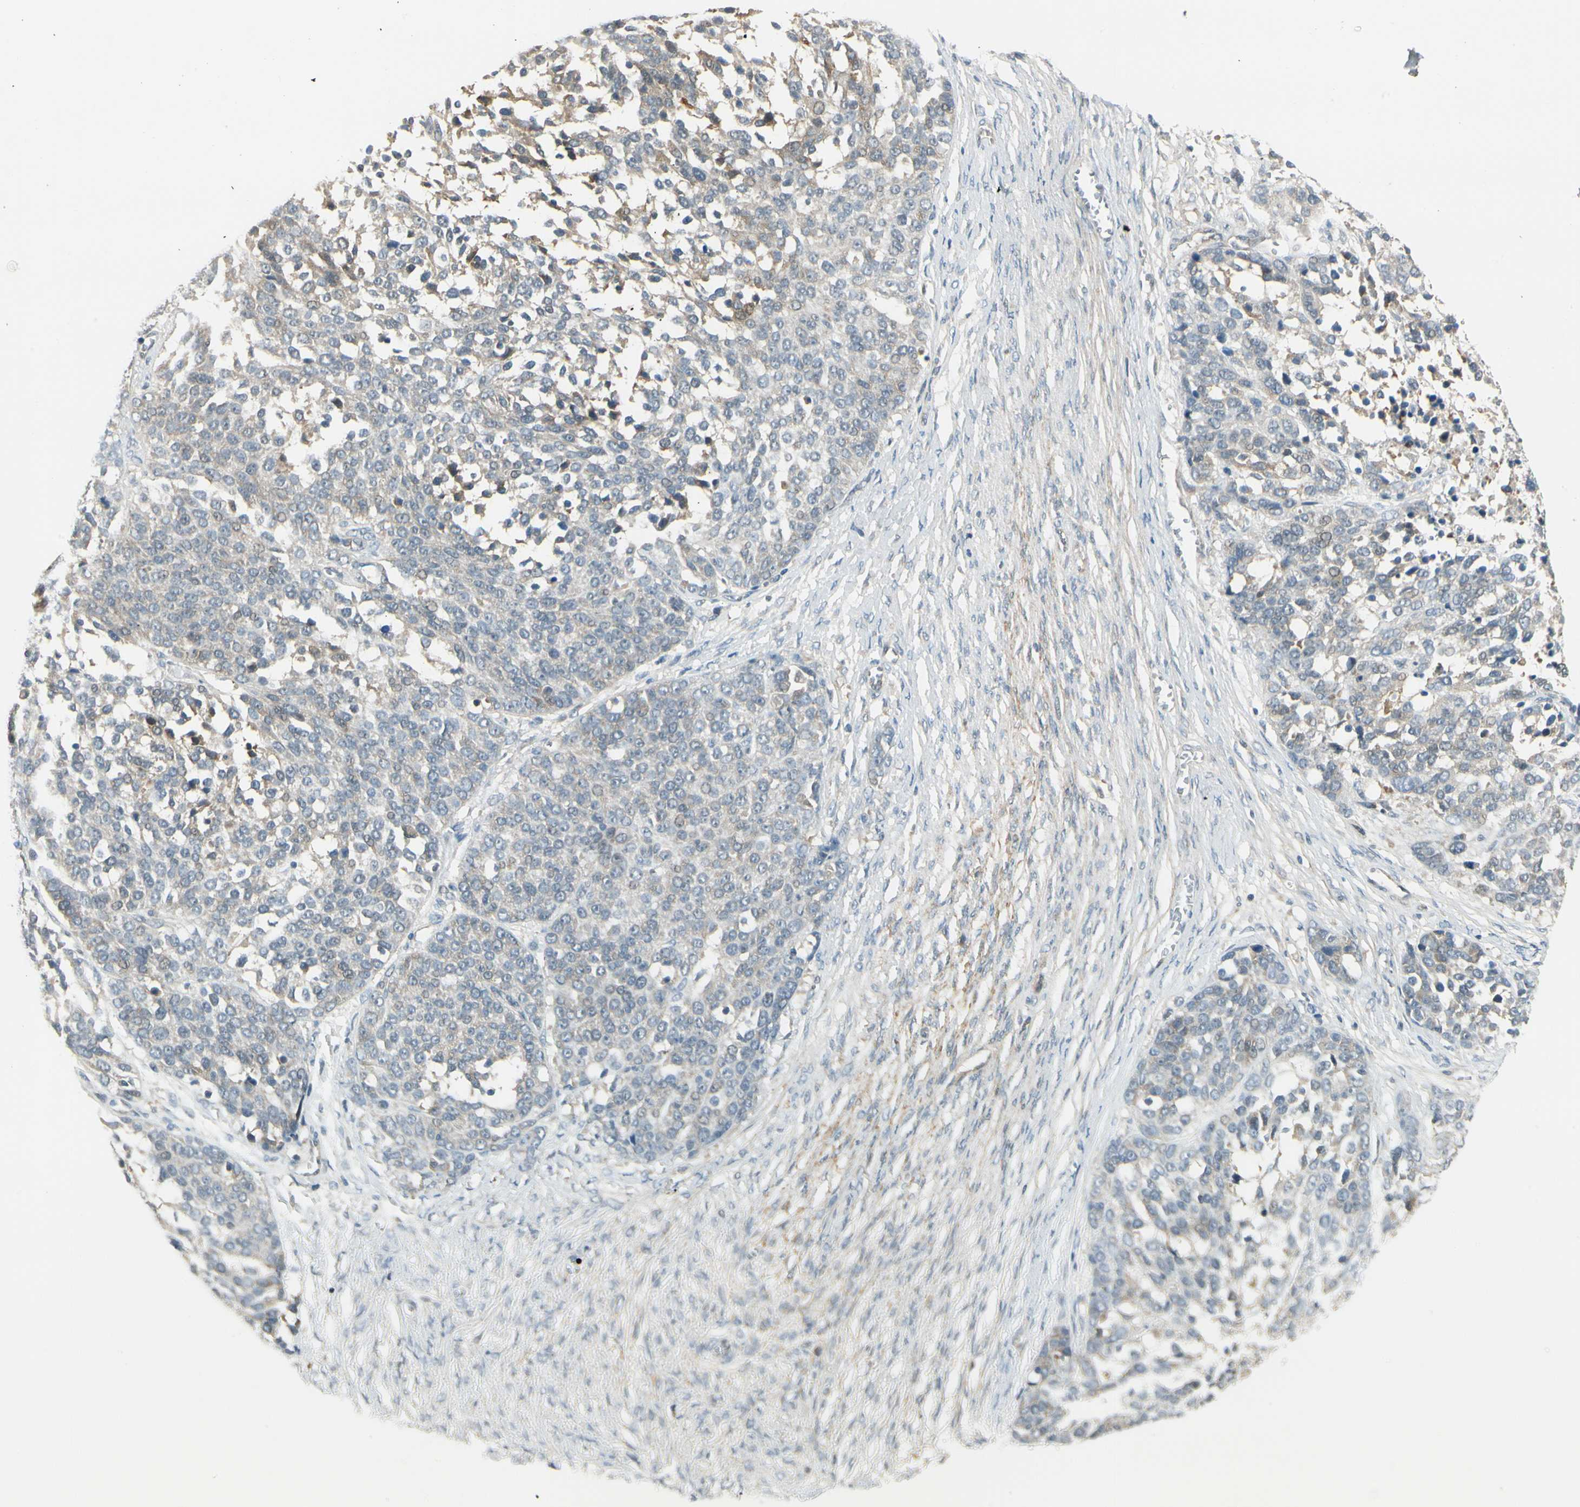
{"staining": {"intensity": "weak", "quantity": "<25%", "location": "cytoplasmic/membranous"}, "tissue": "ovarian cancer", "cell_type": "Tumor cells", "image_type": "cancer", "snomed": [{"axis": "morphology", "description": "Cystadenocarcinoma, serous, NOS"}, {"axis": "topography", "description": "Ovary"}], "caption": "Ovarian cancer was stained to show a protein in brown. There is no significant expression in tumor cells.", "gene": "EPHB3", "patient": {"sex": "female", "age": 44}}